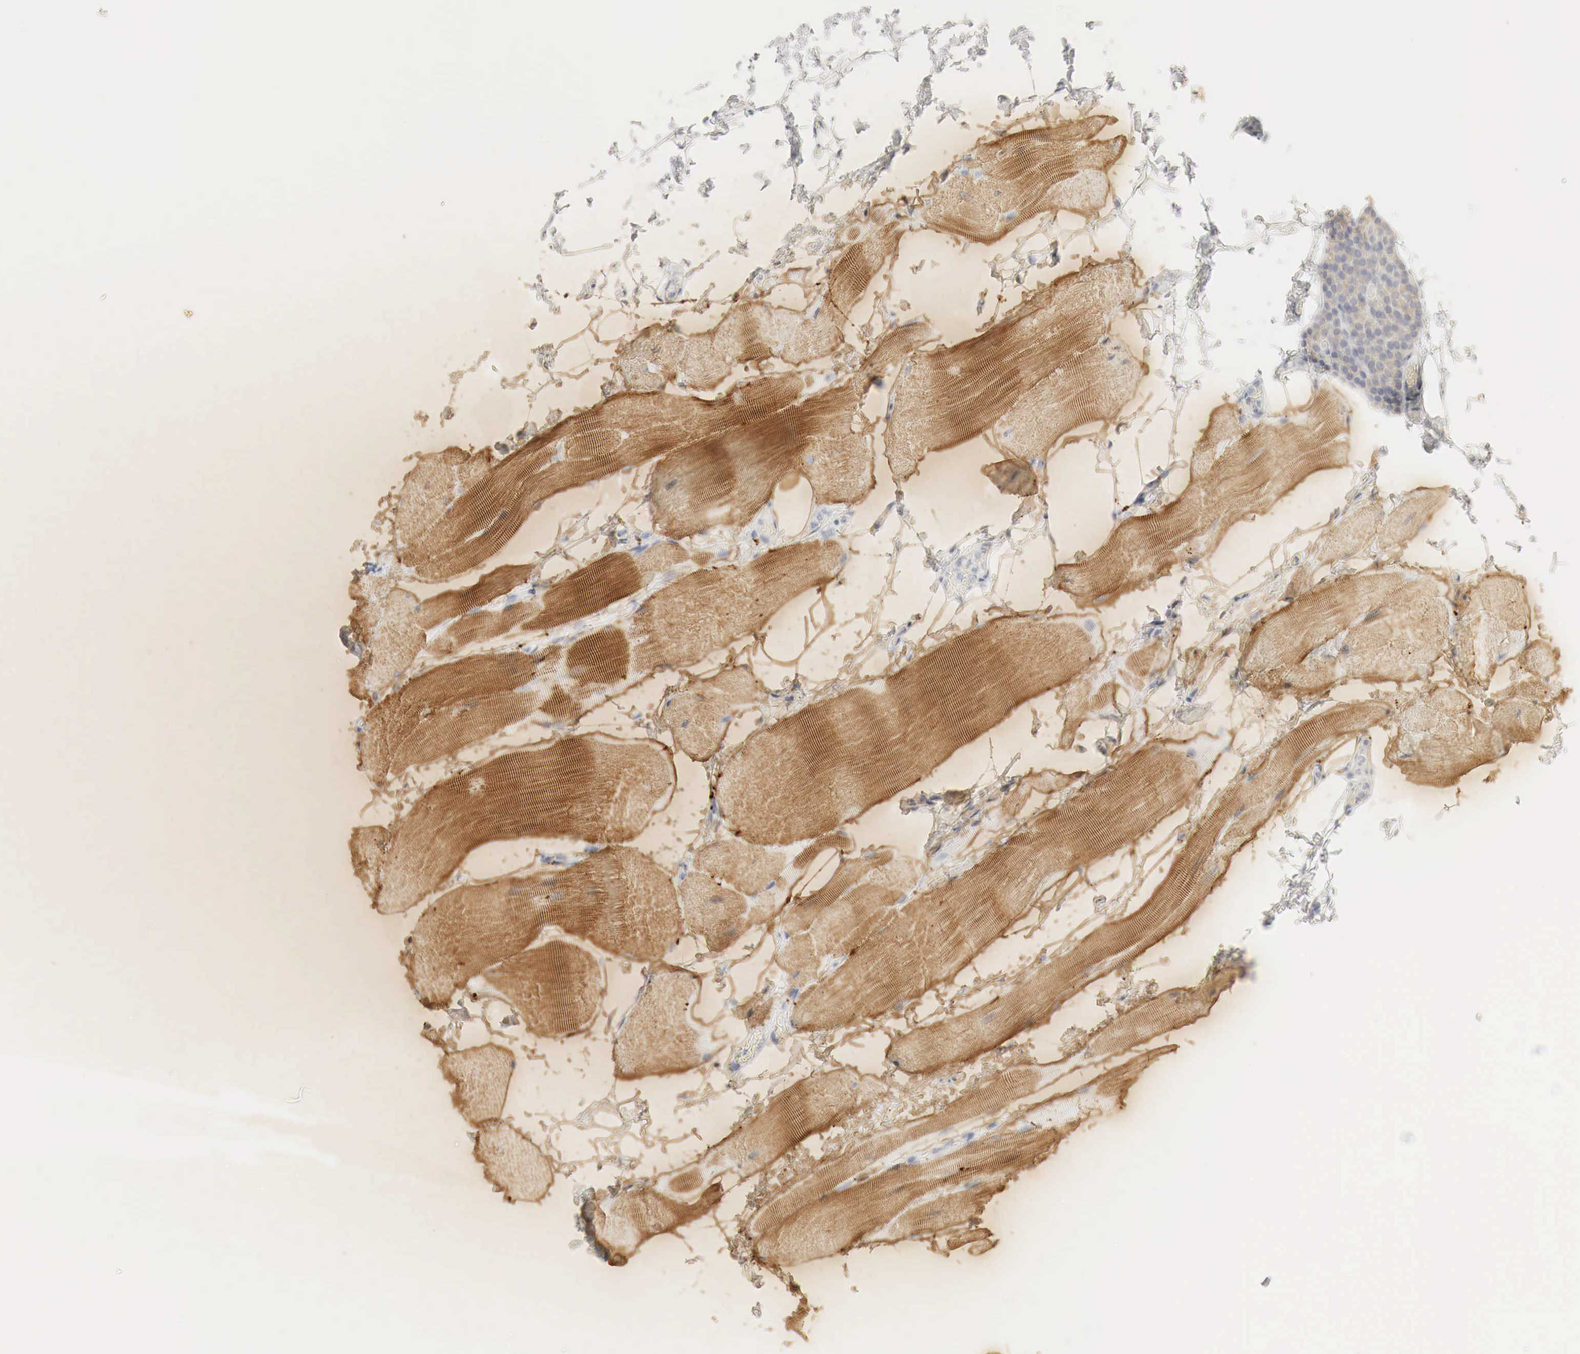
{"staining": {"intensity": "moderate", "quantity": "25%-75%", "location": "cytoplasmic/membranous"}, "tissue": "skeletal muscle", "cell_type": "Myocytes", "image_type": "normal", "snomed": [{"axis": "morphology", "description": "Normal tissue, NOS"}, {"axis": "topography", "description": "Skeletal muscle"}, {"axis": "topography", "description": "Parathyroid gland"}], "caption": "Immunohistochemical staining of normal skeletal muscle reveals 25%-75% levels of moderate cytoplasmic/membranous protein expression in about 25%-75% of myocytes. The protein is shown in brown color, while the nuclei are stained blue.", "gene": "TP63", "patient": {"sex": "female", "age": 37}}